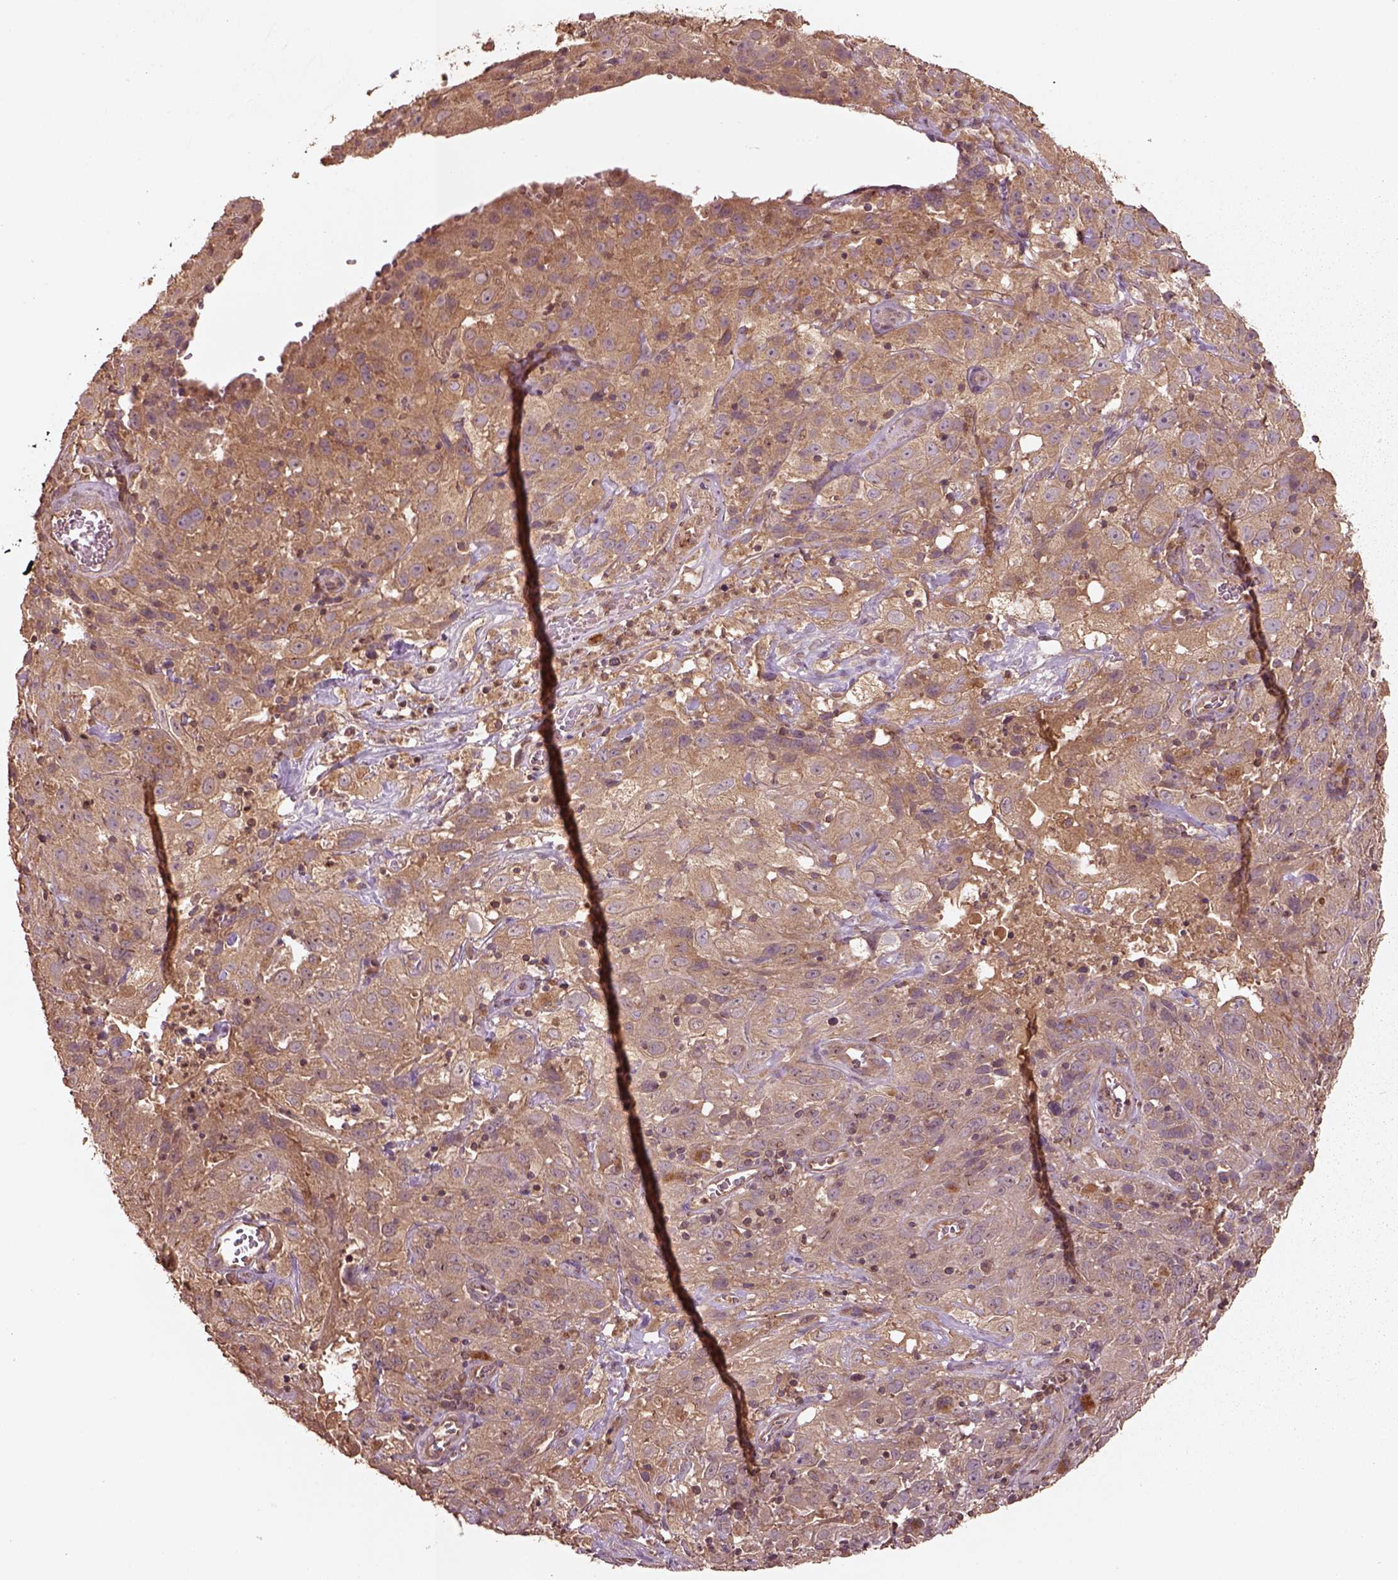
{"staining": {"intensity": "moderate", "quantity": "25%-75%", "location": "cytoplasmic/membranous"}, "tissue": "cervical cancer", "cell_type": "Tumor cells", "image_type": "cancer", "snomed": [{"axis": "morphology", "description": "Squamous cell carcinoma, NOS"}, {"axis": "topography", "description": "Cervix"}], "caption": "Cervical squamous cell carcinoma tissue shows moderate cytoplasmic/membranous positivity in about 25%-75% of tumor cells Immunohistochemistry stains the protein of interest in brown and the nuclei are stained blue.", "gene": "TRADD", "patient": {"sex": "female", "age": 32}}